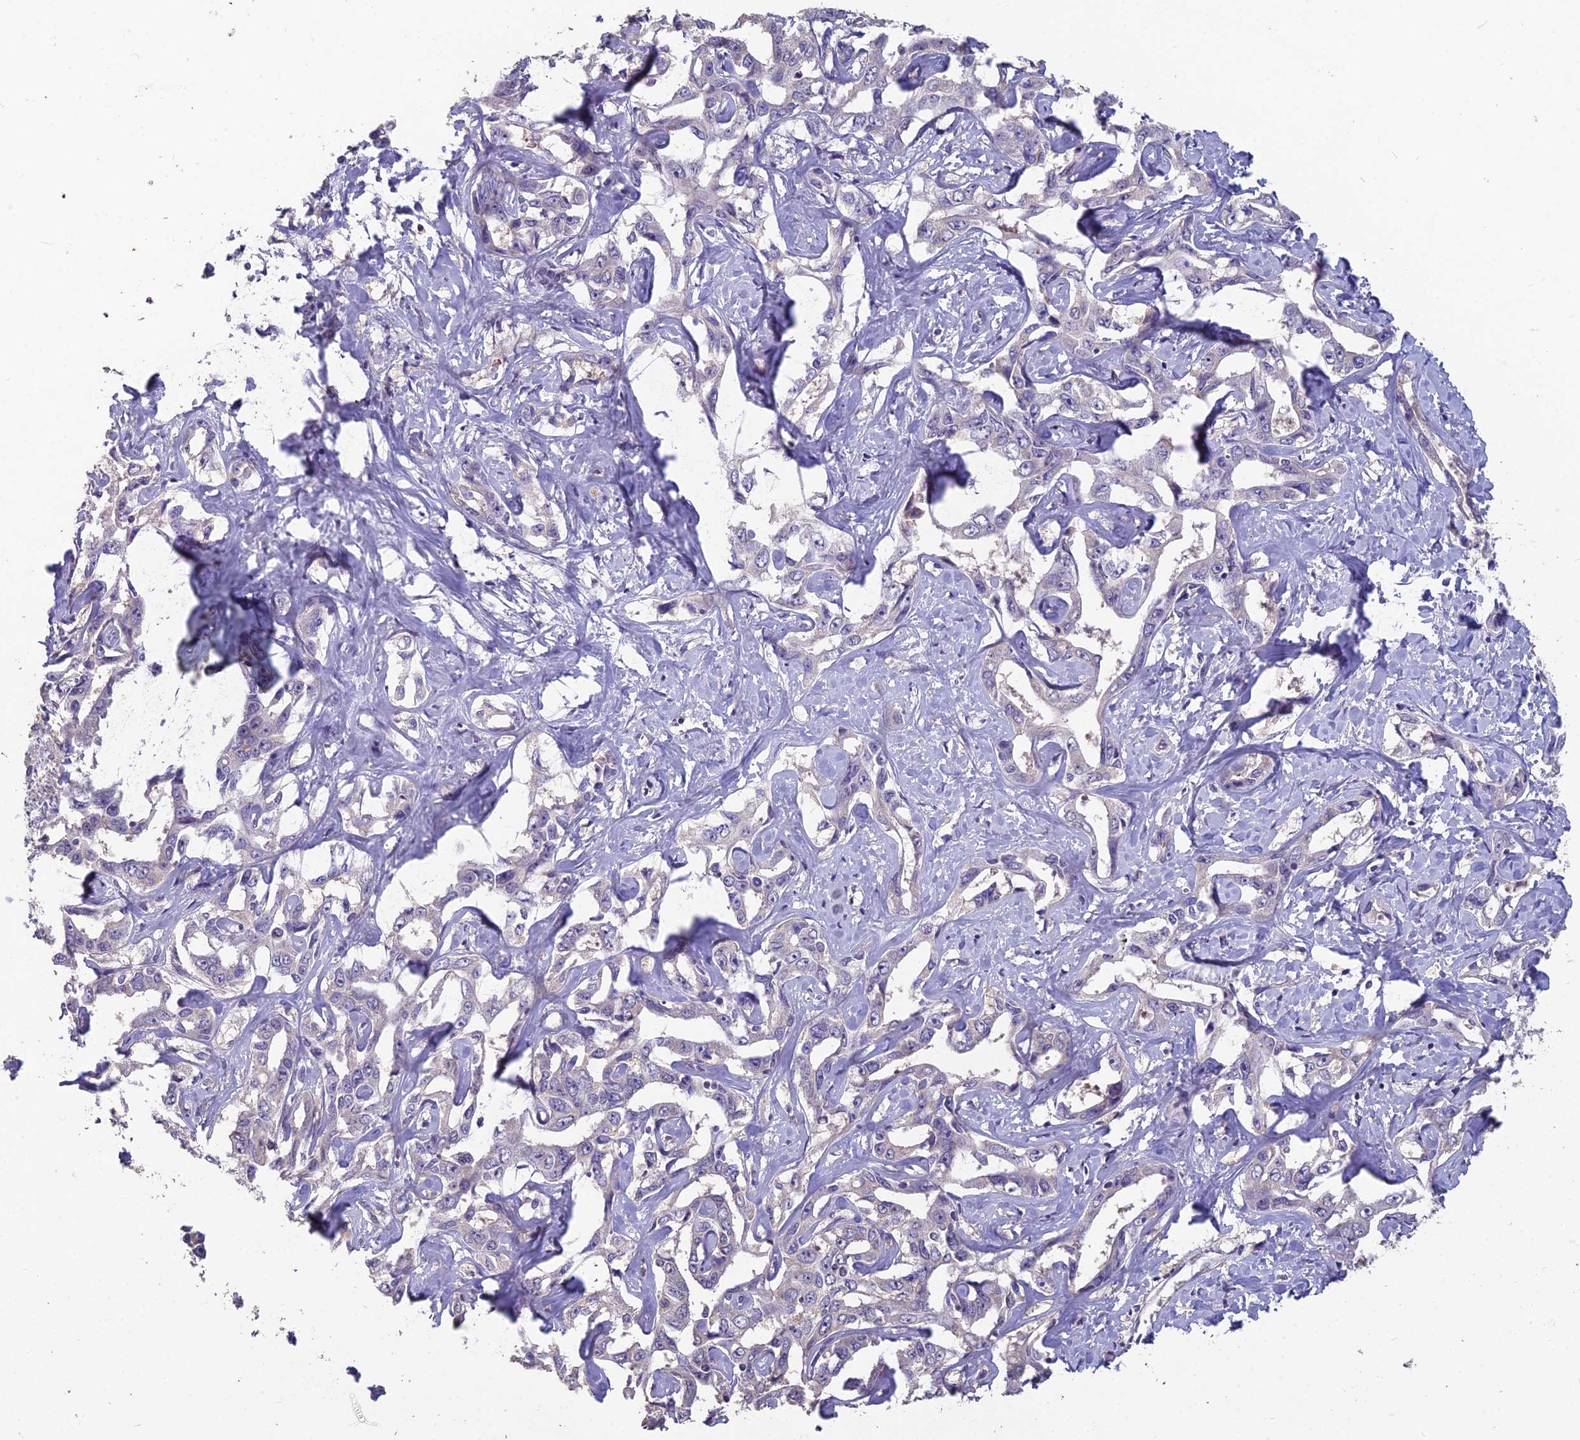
{"staining": {"intensity": "negative", "quantity": "none", "location": "none"}, "tissue": "liver cancer", "cell_type": "Tumor cells", "image_type": "cancer", "snomed": [{"axis": "morphology", "description": "Cholangiocarcinoma"}, {"axis": "topography", "description": "Liver"}], "caption": "A photomicrograph of liver cancer stained for a protein demonstrates no brown staining in tumor cells.", "gene": "CEACAM16", "patient": {"sex": "male", "age": 59}}